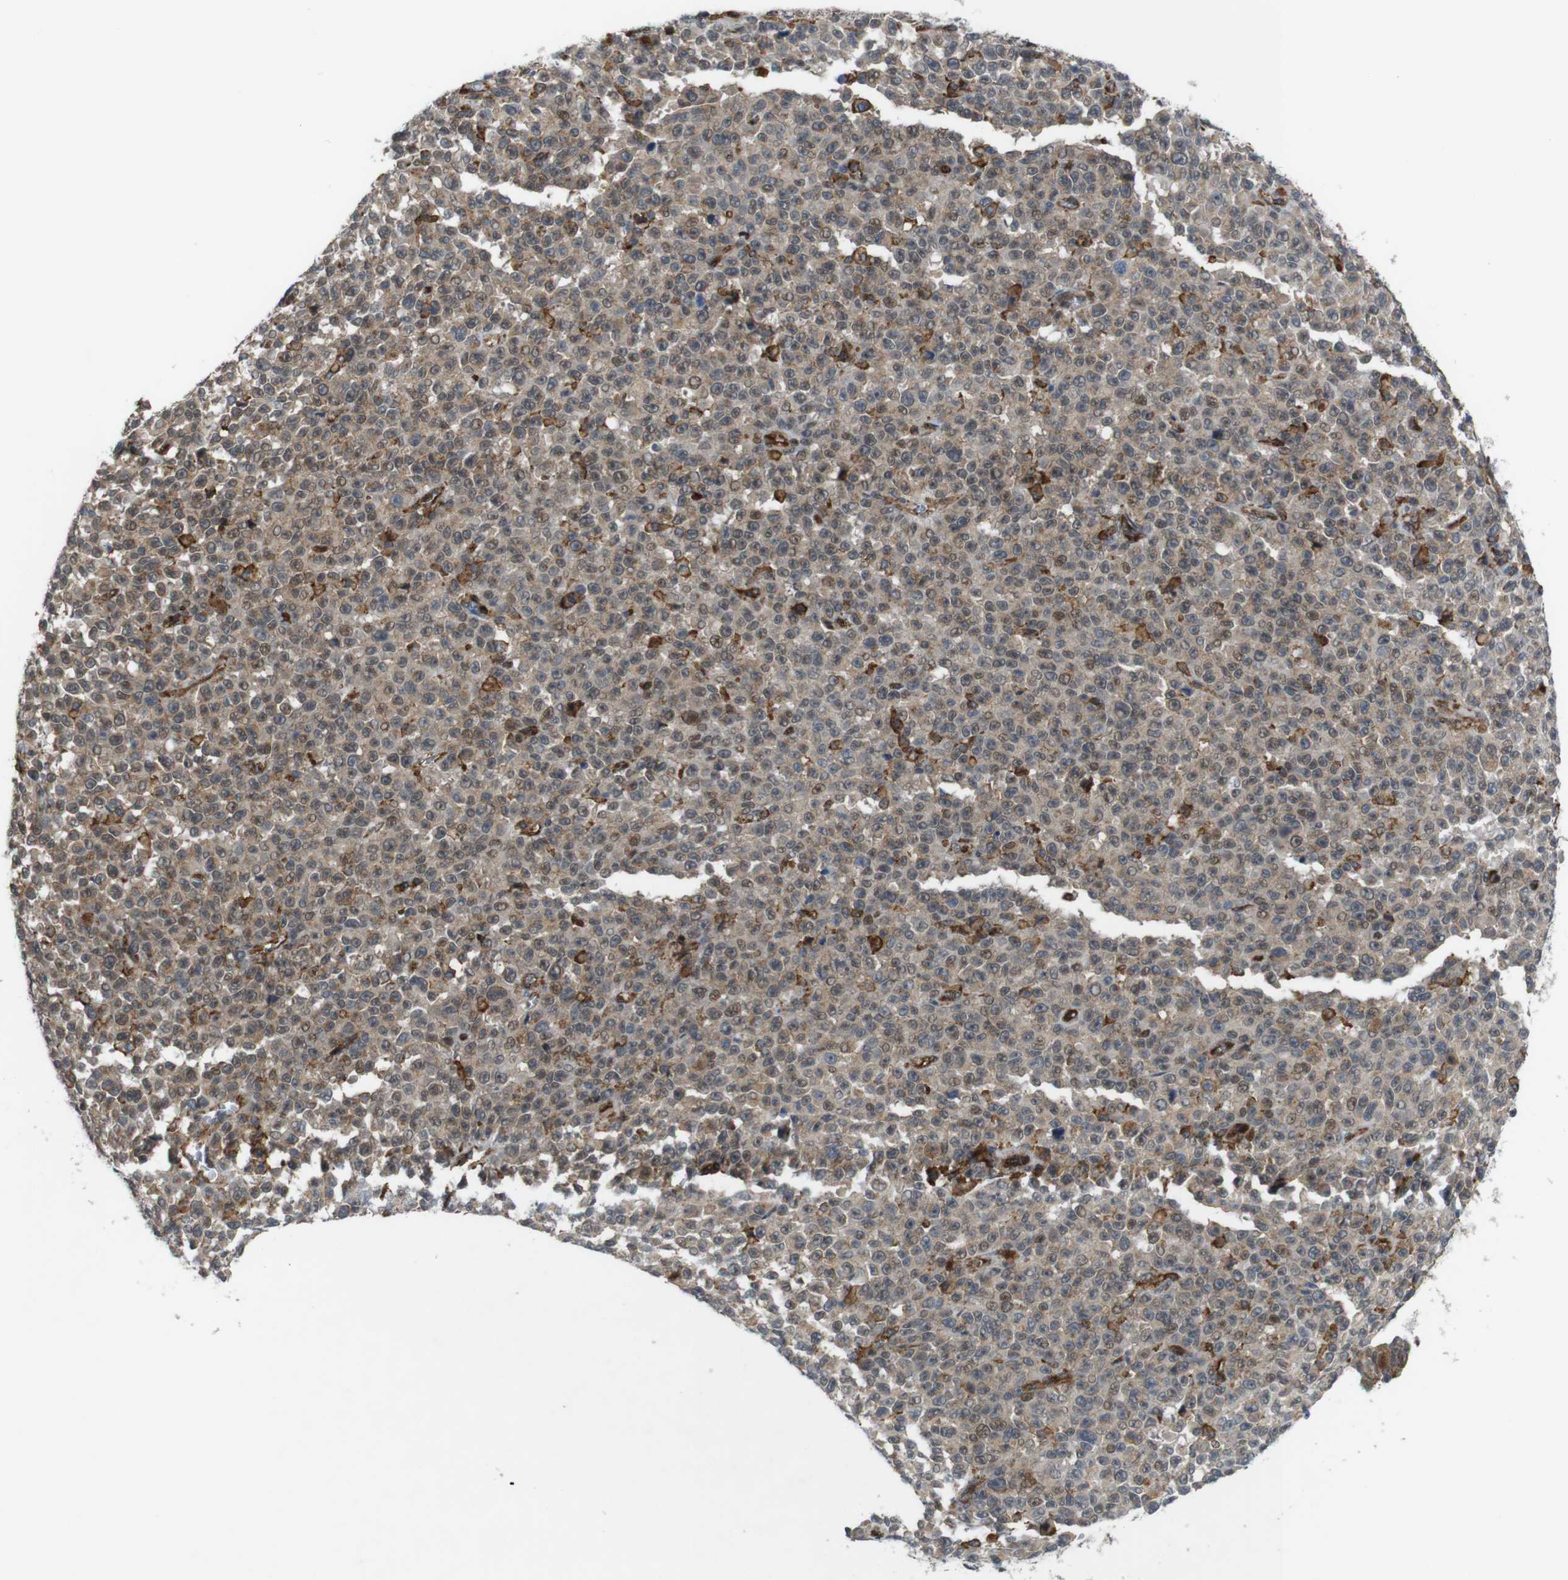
{"staining": {"intensity": "moderate", "quantity": ">75%", "location": "cytoplasmic/membranous"}, "tissue": "melanoma", "cell_type": "Tumor cells", "image_type": "cancer", "snomed": [{"axis": "morphology", "description": "Malignant melanoma, NOS"}, {"axis": "topography", "description": "Skin"}], "caption": "Immunohistochemical staining of malignant melanoma demonstrates moderate cytoplasmic/membranous protein expression in approximately >75% of tumor cells. (brown staining indicates protein expression, while blue staining denotes nuclei).", "gene": "PTGER4", "patient": {"sex": "female", "age": 82}}